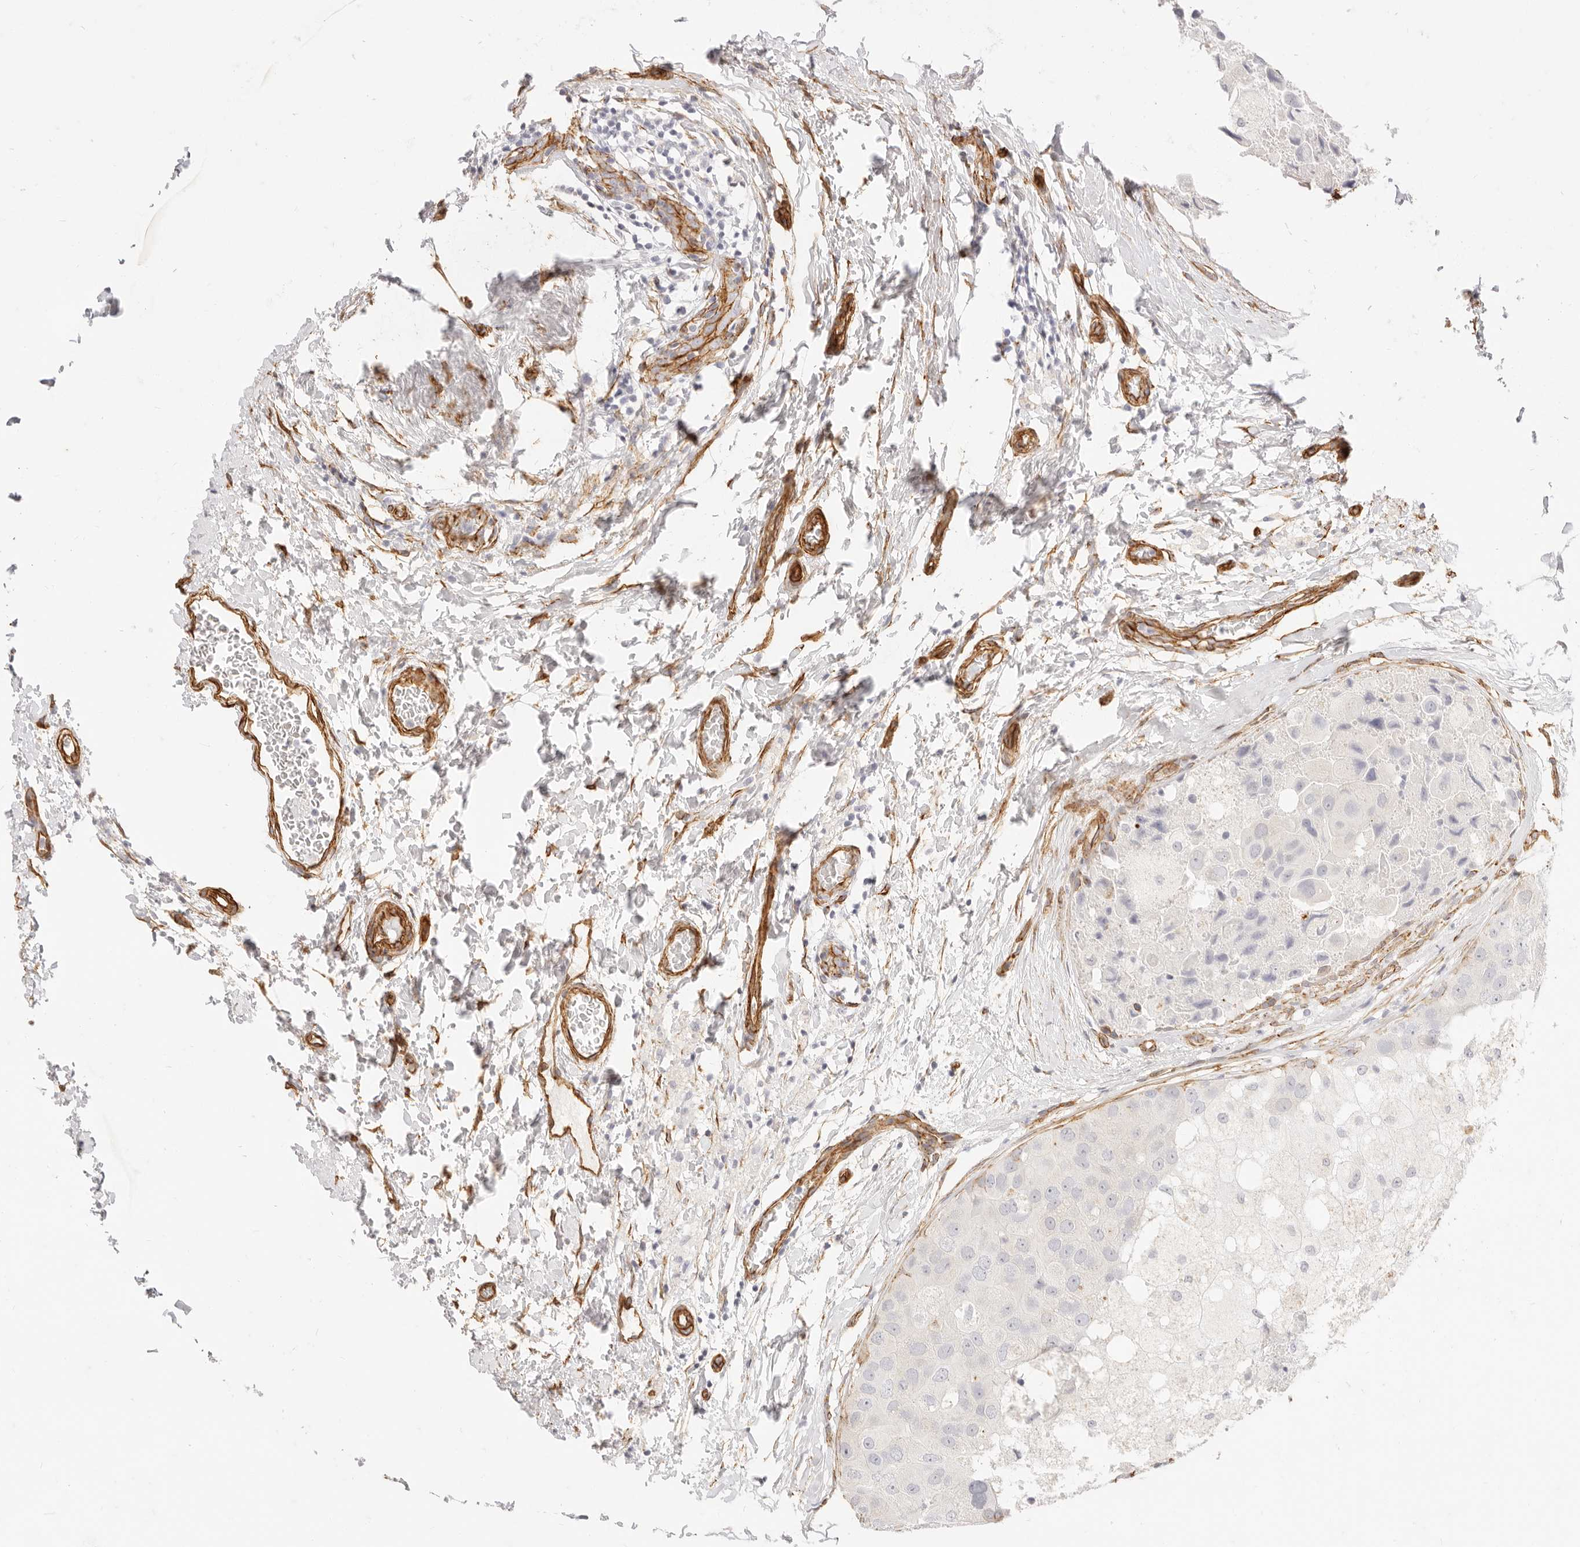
{"staining": {"intensity": "negative", "quantity": "none", "location": "none"}, "tissue": "breast cancer", "cell_type": "Tumor cells", "image_type": "cancer", "snomed": [{"axis": "morphology", "description": "Duct carcinoma"}, {"axis": "topography", "description": "Breast"}], "caption": "Immunohistochemical staining of human breast intraductal carcinoma exhibits no significant positivity in tumor cells. The staining was performed using DAB to visualize the protein expression in brown, while the nuclei were stained in blue with hematoxylin (Magnification: 20x).", "gene": "NUS1", "patient": {"sex": "female", "age": 62}}